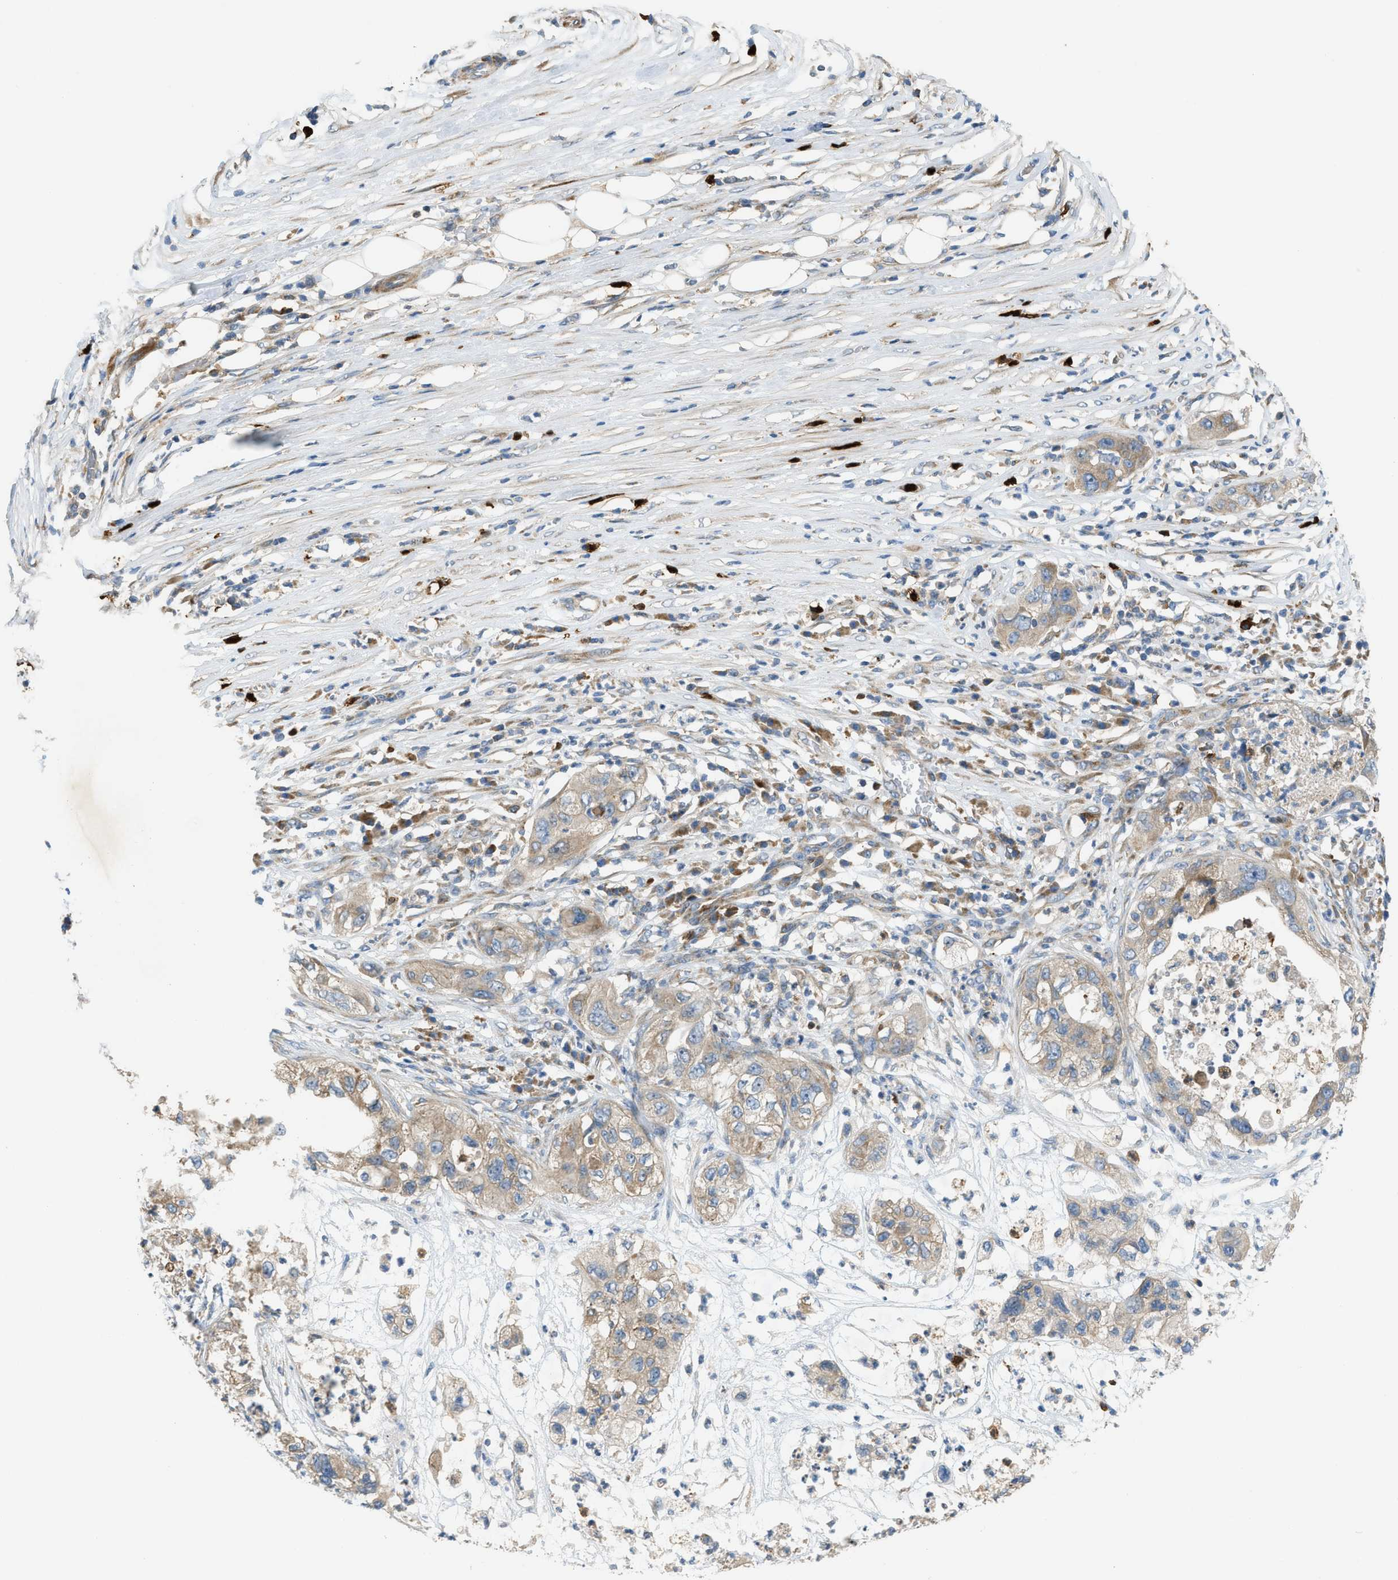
{"staining": {"intensity": "weak", "quantity": ">75%", "location": "cytoplasmic/membranous"}, "tissue": "pancreatic cancer", "cell_type": "Tumor cells", "image_type": "cancer", "snomed": [{"axis": "morphology", "description": "Adenocarcinoma, NOS"}, {"axis": "topography", "description": "Pancreas"}], "caption": "IHC photomicrograph of neoplastic tissue: human pancreatic adenocarcinoma stained using IHC reveals low levels of weak protein expression localized specifically in the cytoplasmic/membranous of tumor cells, appearing as a cytoplasmic/membranous brown color.", "gene": "TMEM68", "patient": {"sex": "female", "age": 78}}